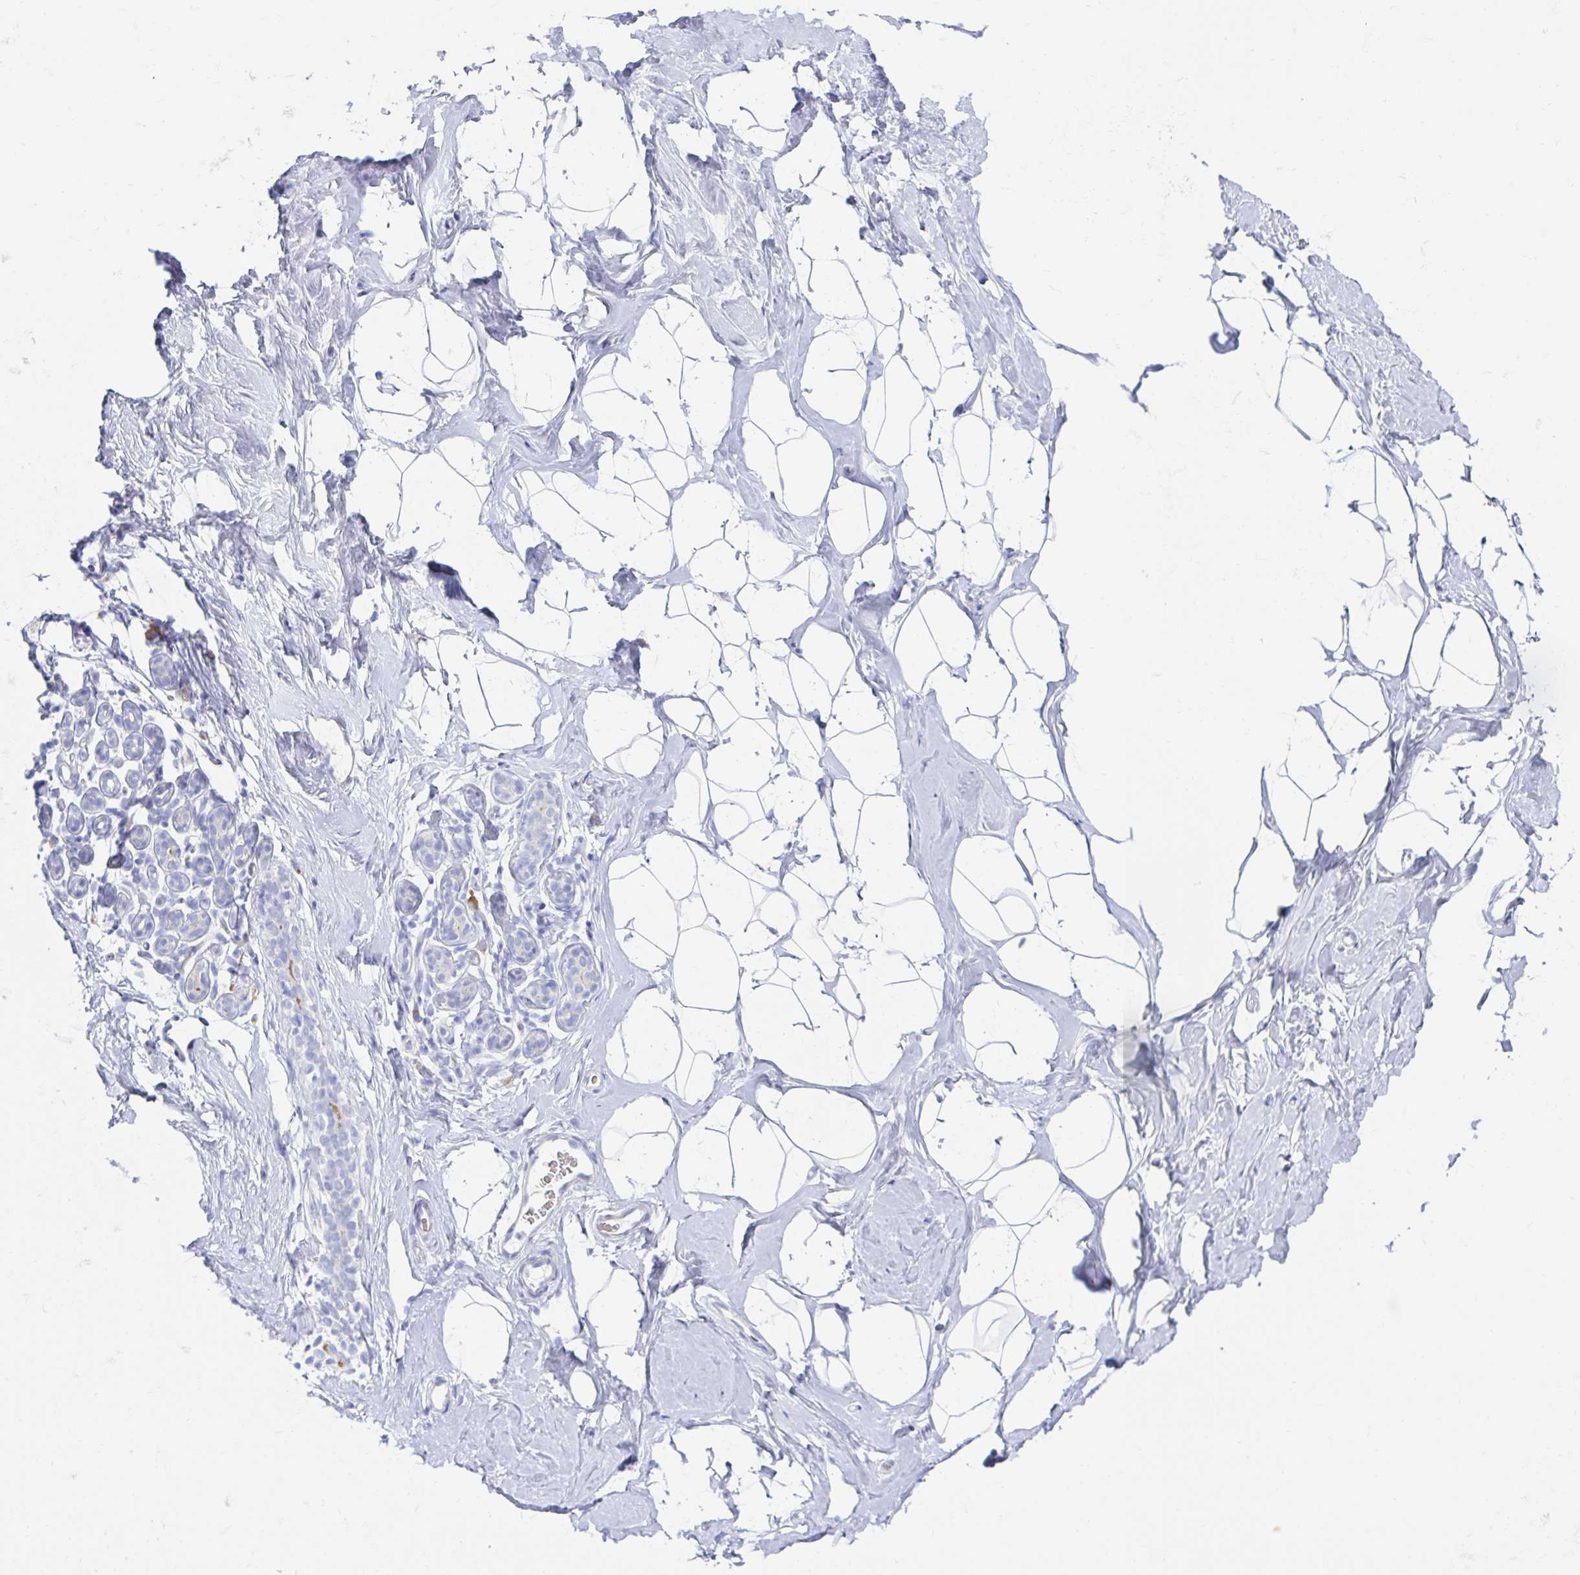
{"staining": {"intensity": "negative", "quantity": "none", "location": "none"}, "tissue": "breast", "cell_type": "Adipocytes", "image_type": "normal", "snomed": [{"axis": "morphology", "description": "Normal tissue, NOS"}, {"axis": "topography", "description": "Breast"}], "caption": "Human breast stained for a protein using immunohistochemistry (IHC) displays no expression in adipocytes.", "gene": "MYLK2", "patient": {"sex": "female", "age": 32}}